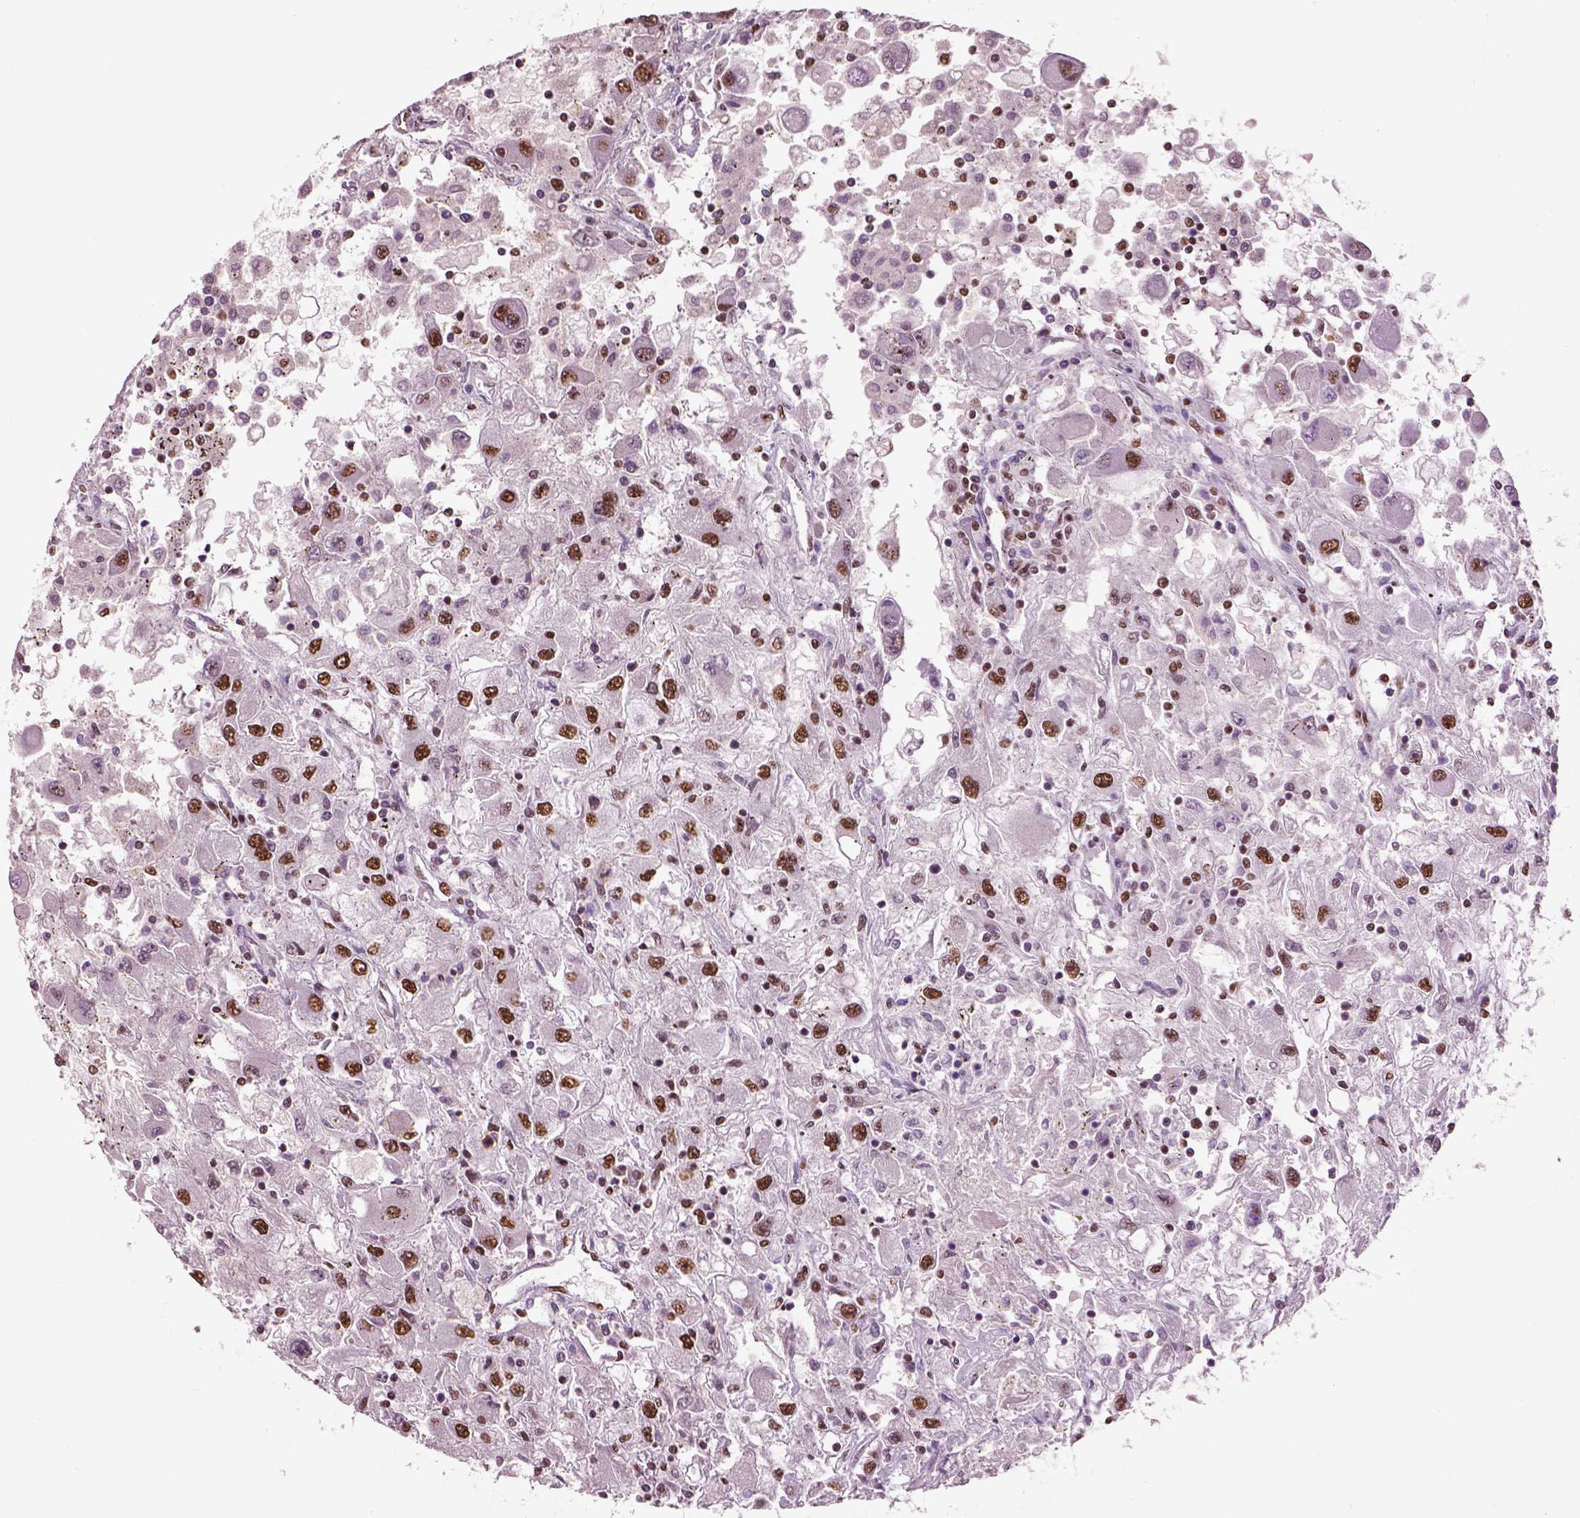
{"staining": {"intensity": "strong", "quantity": ">75%", "location": "nuclear"}, "tissue": "renal cancer", "cell_type": "Tumor cells", "image_type": "cancer", "snomed": [{"axis": "morphology", "description": "Adenocarcinoma, NOS"}, {"axis": "topography", "description": "Kidney"}], "caption": "This is an image of immunohistochemistry staining of adenocarcinoma (renal), which shows strong expression in the nuclear of tumor cells.", "gene": "DDX3X", "patient": {"sex": "female", "age": 67}}